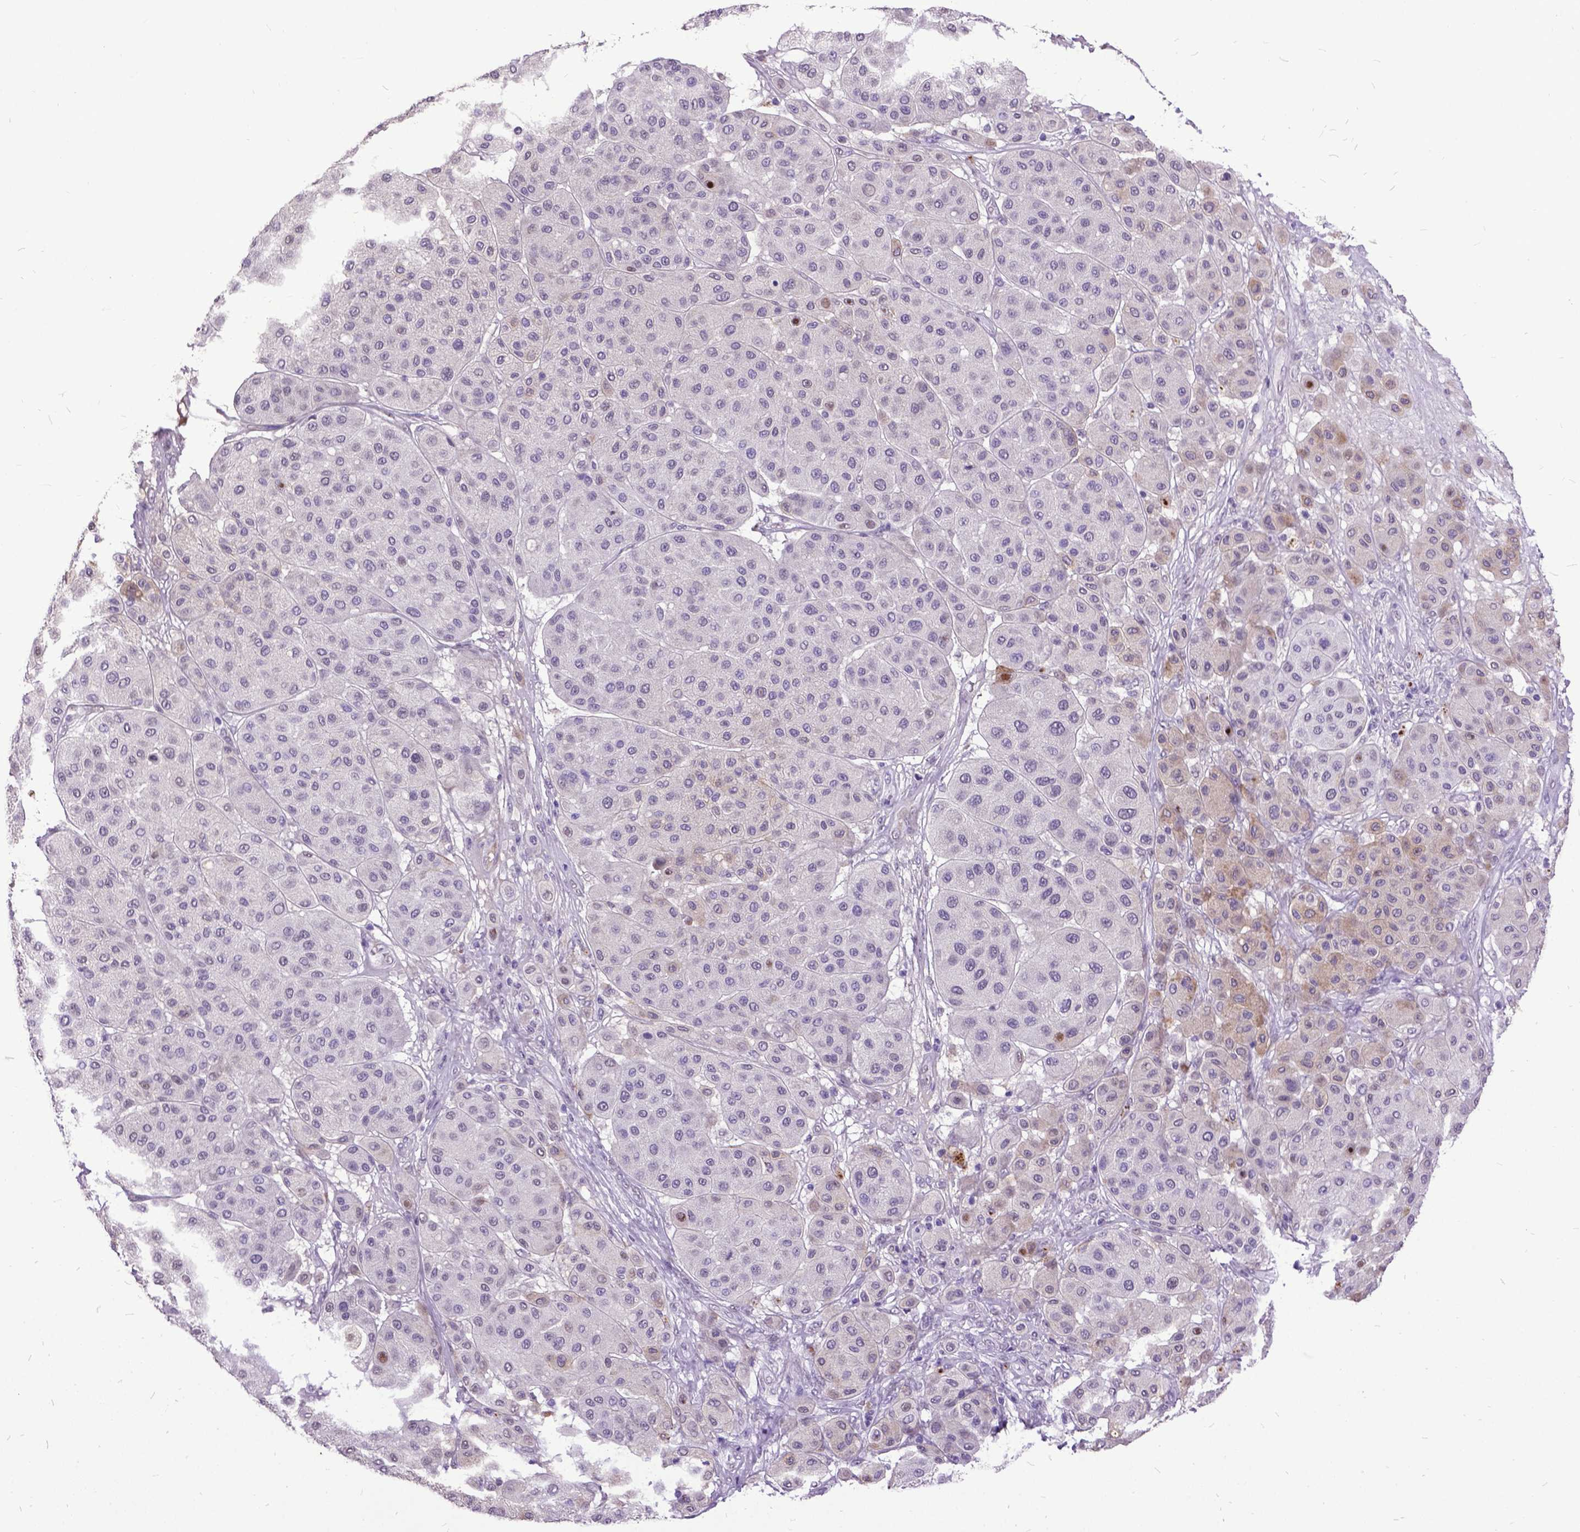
{"staining": {"intensity": "negative", "quantity": "none", "location": "none"}, "tissue": "melanoma", "cell_type": "Tumor cells", "image_type": "cancer", "snomed": [{"axis": "morphology", "description": "Malignant melanoma, Metastatic site"}, {"axis": "topography", "description": "Smooth muscle"}], "caption": "A high-resolution histopathology image shows IHC staining of malignant melanoma (metastatic site), which displays no significant staining in tumor cells. (Stains: DAB (3,3'-diaminobenzidine) IHC with hematoxylin counter stain, Microscopy: brightfield microscopy at high magnification).", "gene": "MARCHF10", "patient": {"sex": "male", "age": 41}}